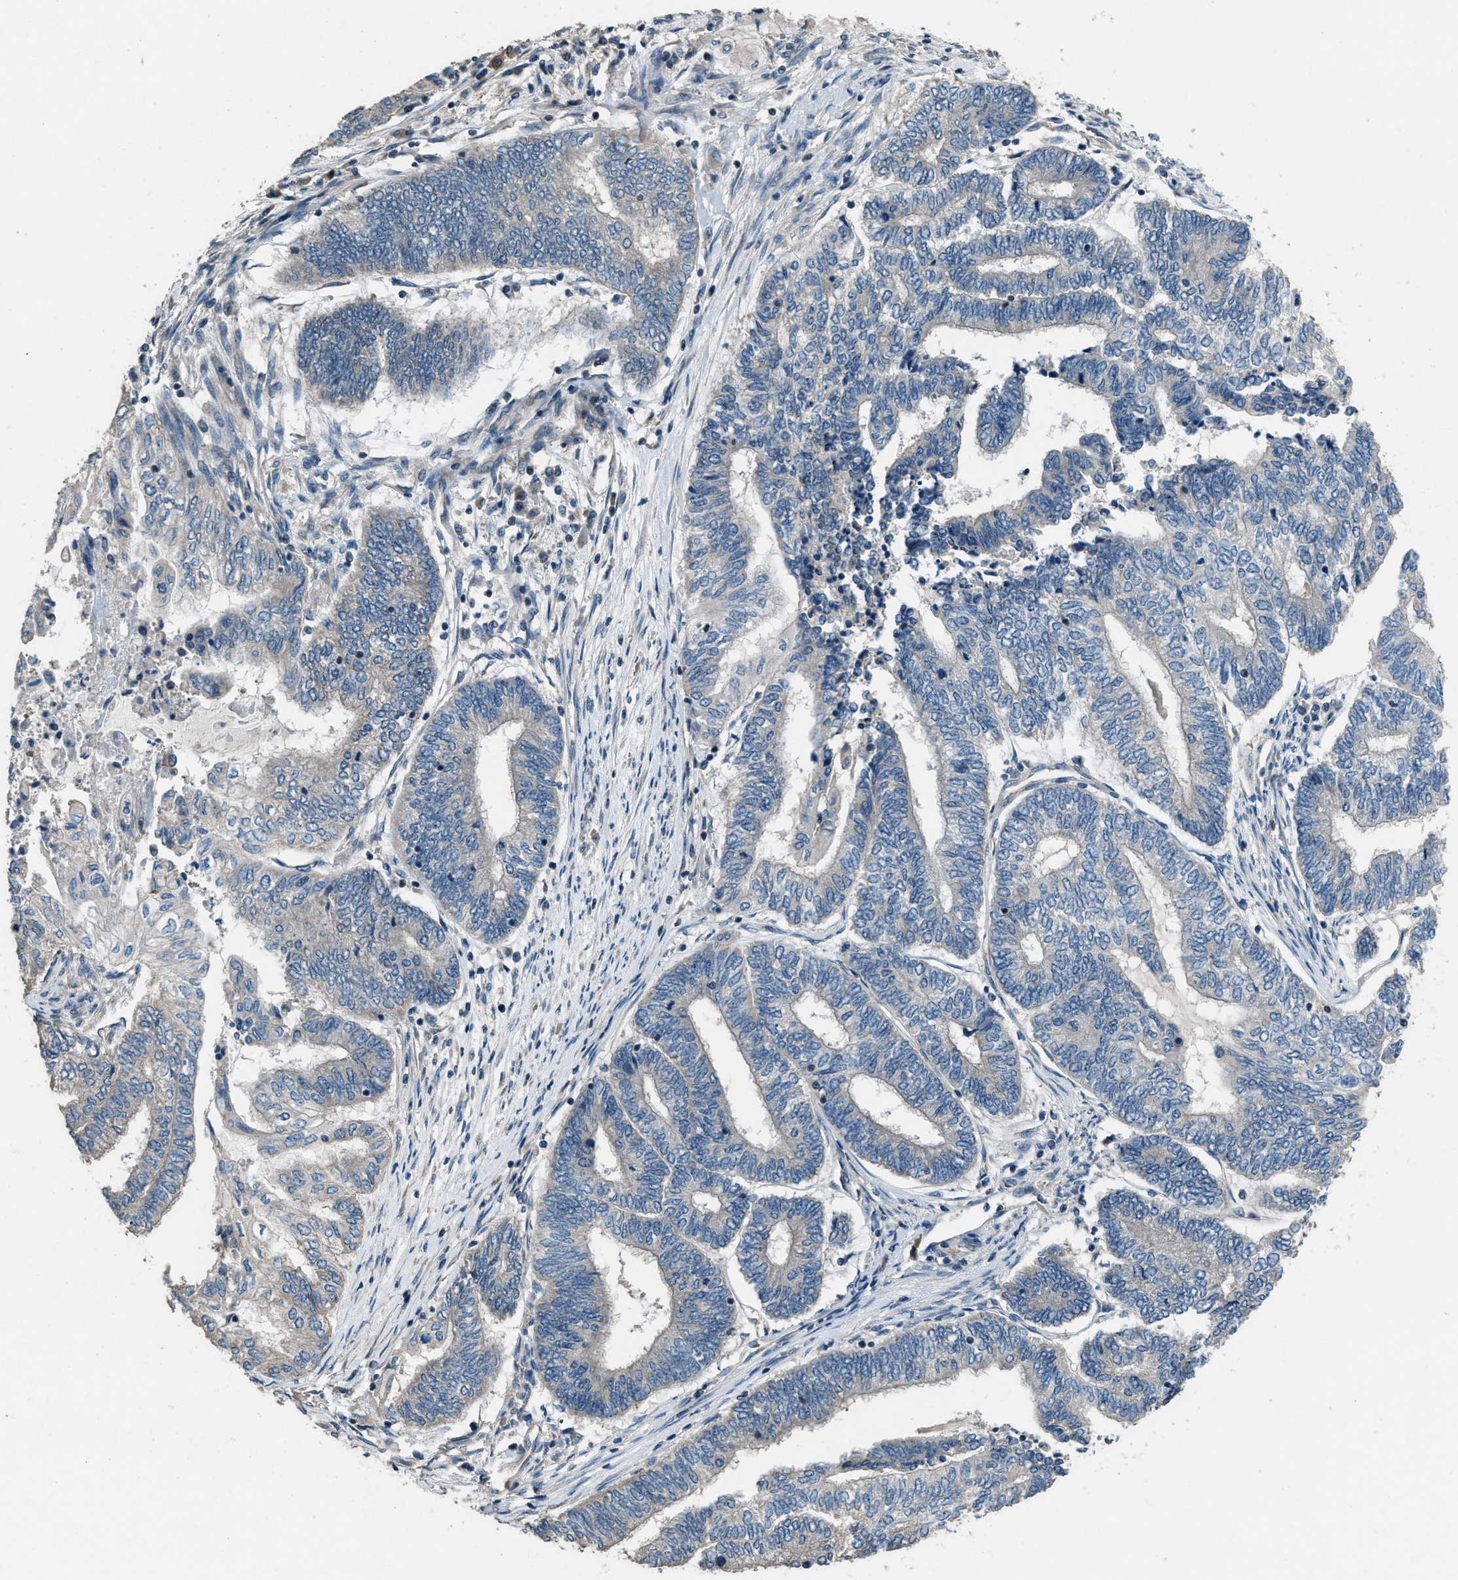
{"staining": {"intensity": "negative", "quantity": "none", "location": "none"}, "tissue": "endometrial cancer", "cell_type": "Tumor cells", "image_type": "cancer", "snomed": [{"axis": "morphology", "description": "Adenocarcinoma, NOS"}, {"axis": "topography", "description": "Uterus"}, {"axis": "topography", "description": "Endometrium"}], "caption": "The immunohistochemistry (IHC) histopathology image has no significant expression in tumor cells of endometrial cancer tissue. (Brightfield microscopy of DAB (3,3'-diaminobenzidine) IHC at high magnification).", "gene": "NAT1", "patient": {"sex": "female", "age": 70}}